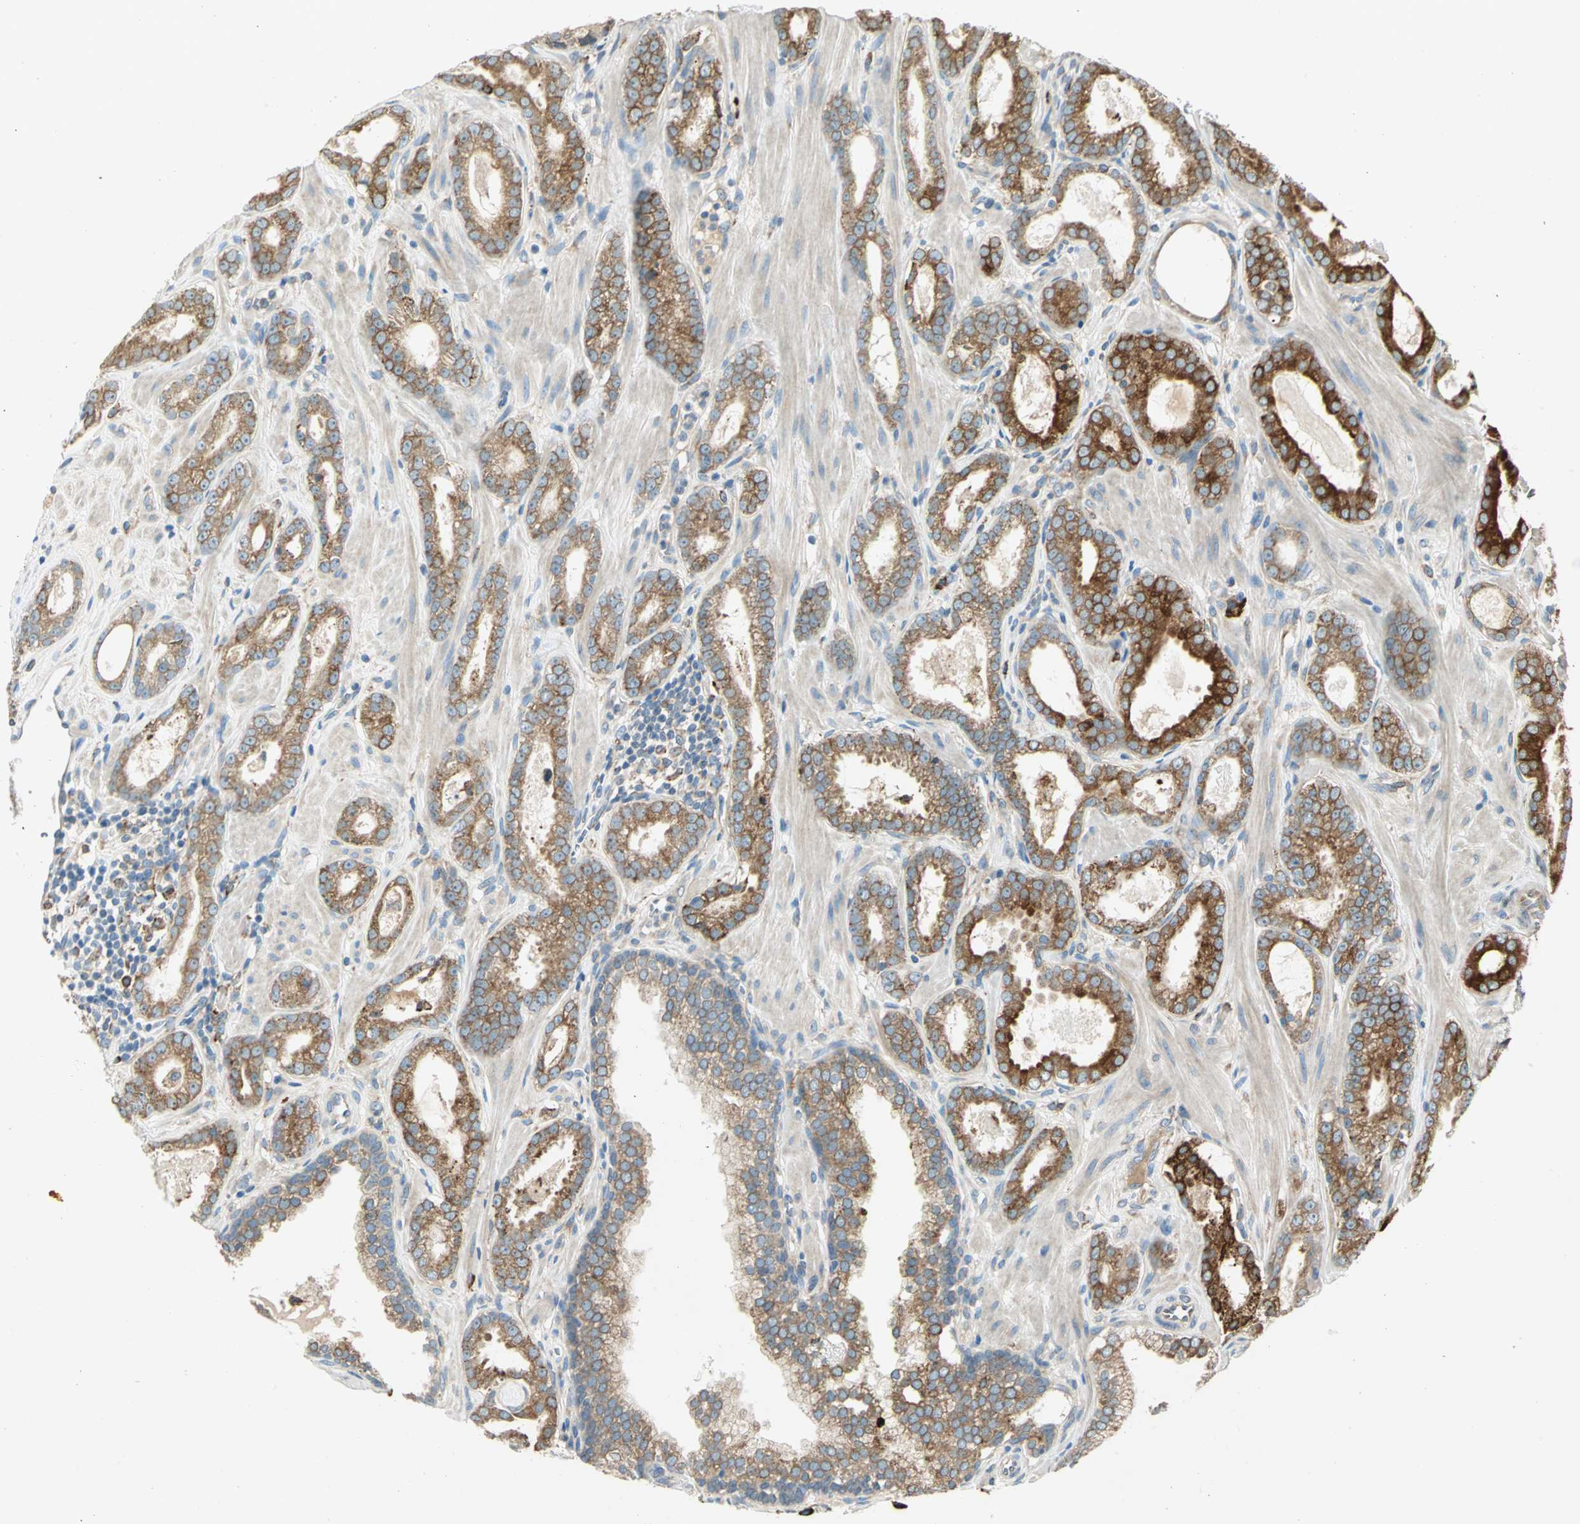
{"staining": {"intensity": "moderate", "quantity": ">75%", "location": "cytoplasmic/membranous"}, "tissue": "prostate cancer", "cell_type": "Tumor cells", "image_type": "cancer", "snomed": [{"axis": "morphology", "description": "Adenocarcinoma, Low grade"}, {"axis": "topography", "description": "Prostate"}], "caption": "Brown immunohistochemical staining in prostate cancer (low-grade adenocarcinoma) displays moderate cytoplasmic/membranous staining in about >75% of tumor cells.", "gene": "PDIA4", "patient": {"sex": "male", "age": 57}}